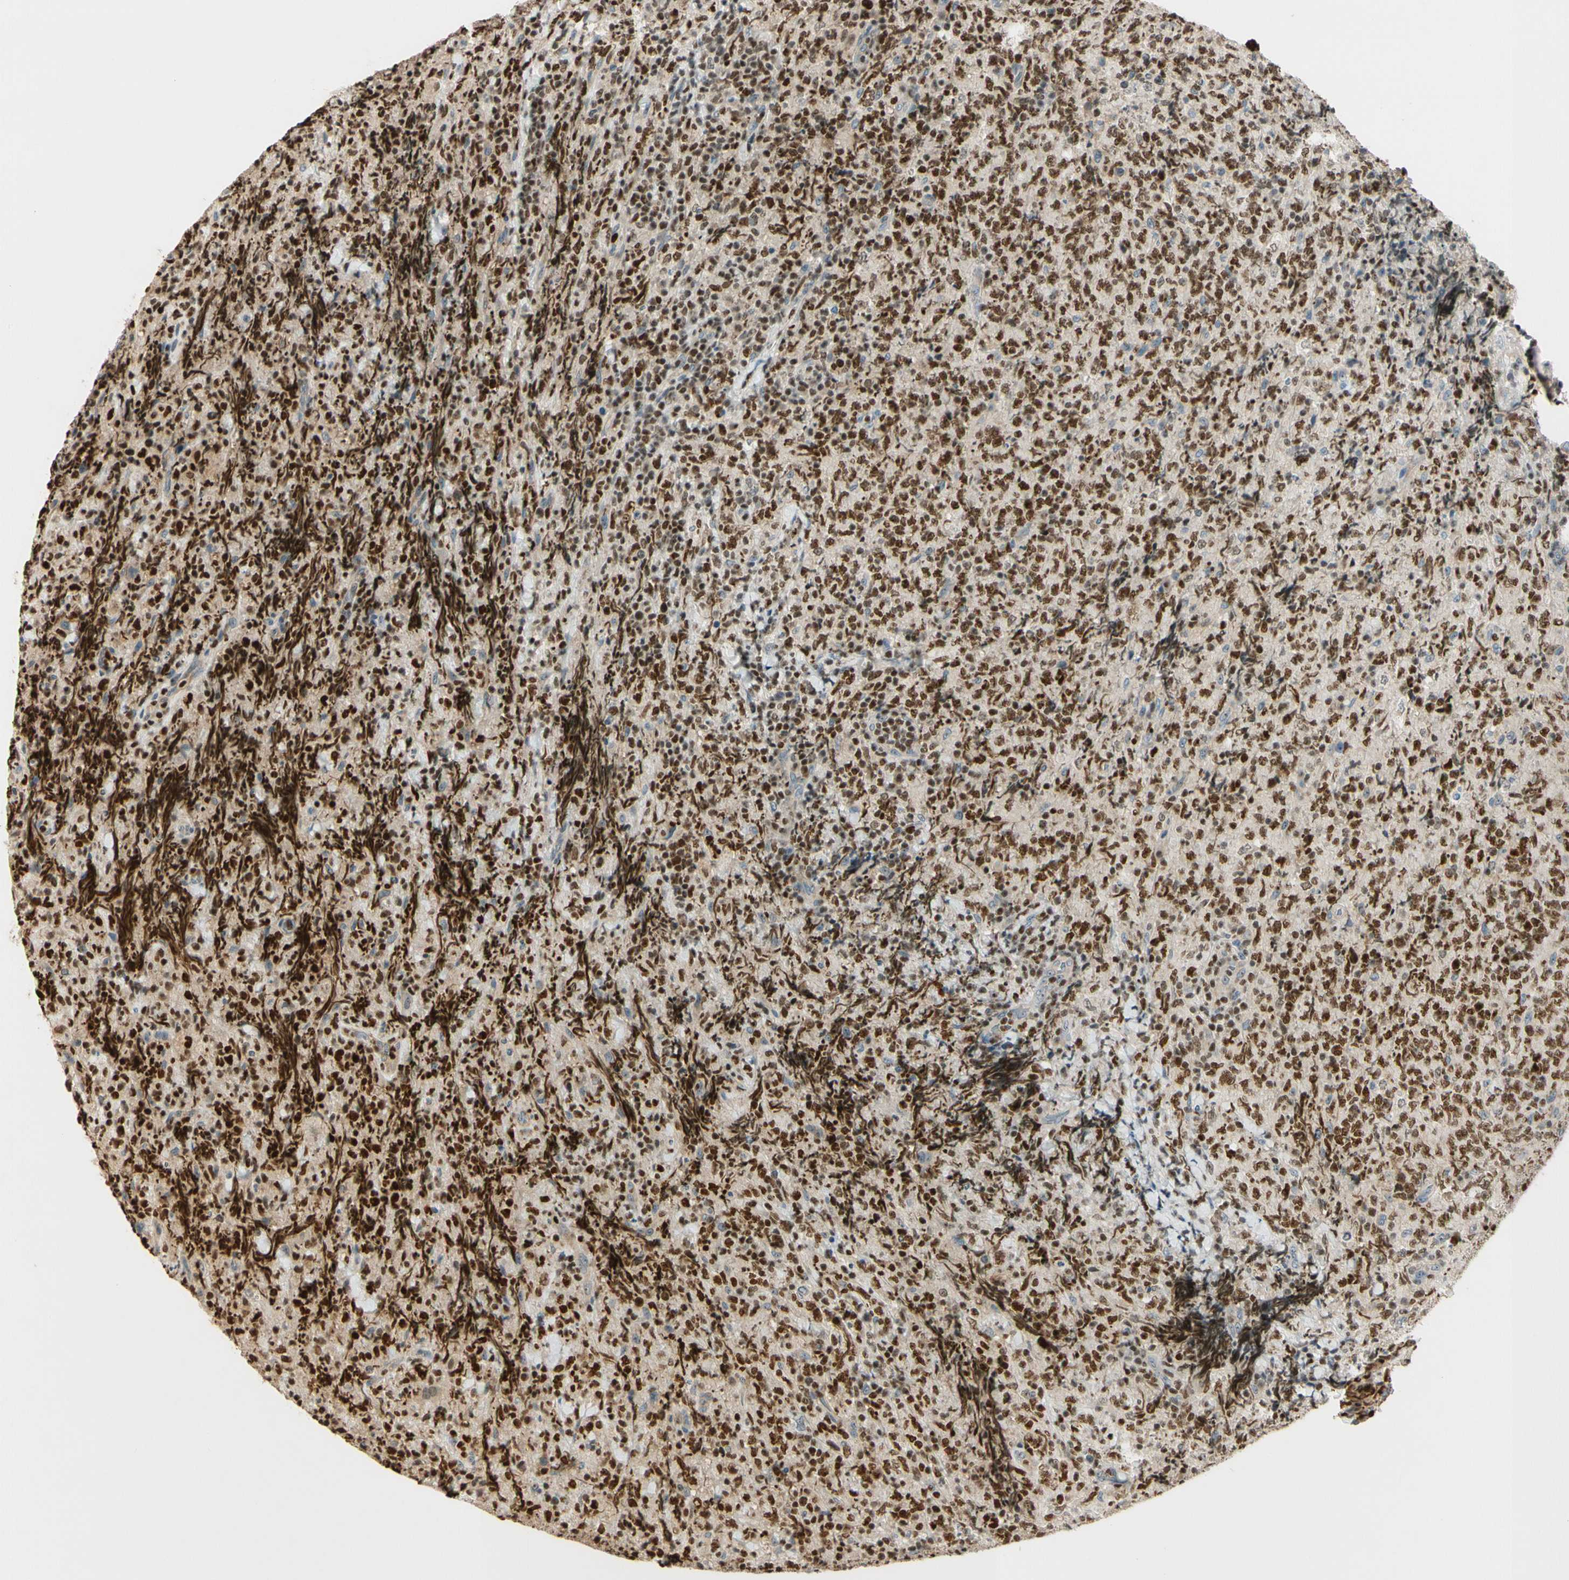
{"staining": {"intensity": "strong", "quantity": ">75%", "location": "cytoplasmic/membranous,nuclear"}, "tissue": "lymphoma", "cell_type": "Tumor cells", "image_type": "cancer", "snomed": [{"axis": "morphology", "description": "Malignant lymphoma, non-Hodgkin's type, High grade"}, {"axis": "topography", "description": "Tonsil"}], "caption": "IHC image of malignant lymphoma, non-Hodgkin's type (high-grade) stained for a protein (brown), which reveals high levels of strong cytoplasmic/membranous and nuclear expression in approximately >75% of tumor cells.", "gene": "NFYA", "patient": {"sex": "female", "age": 36}}